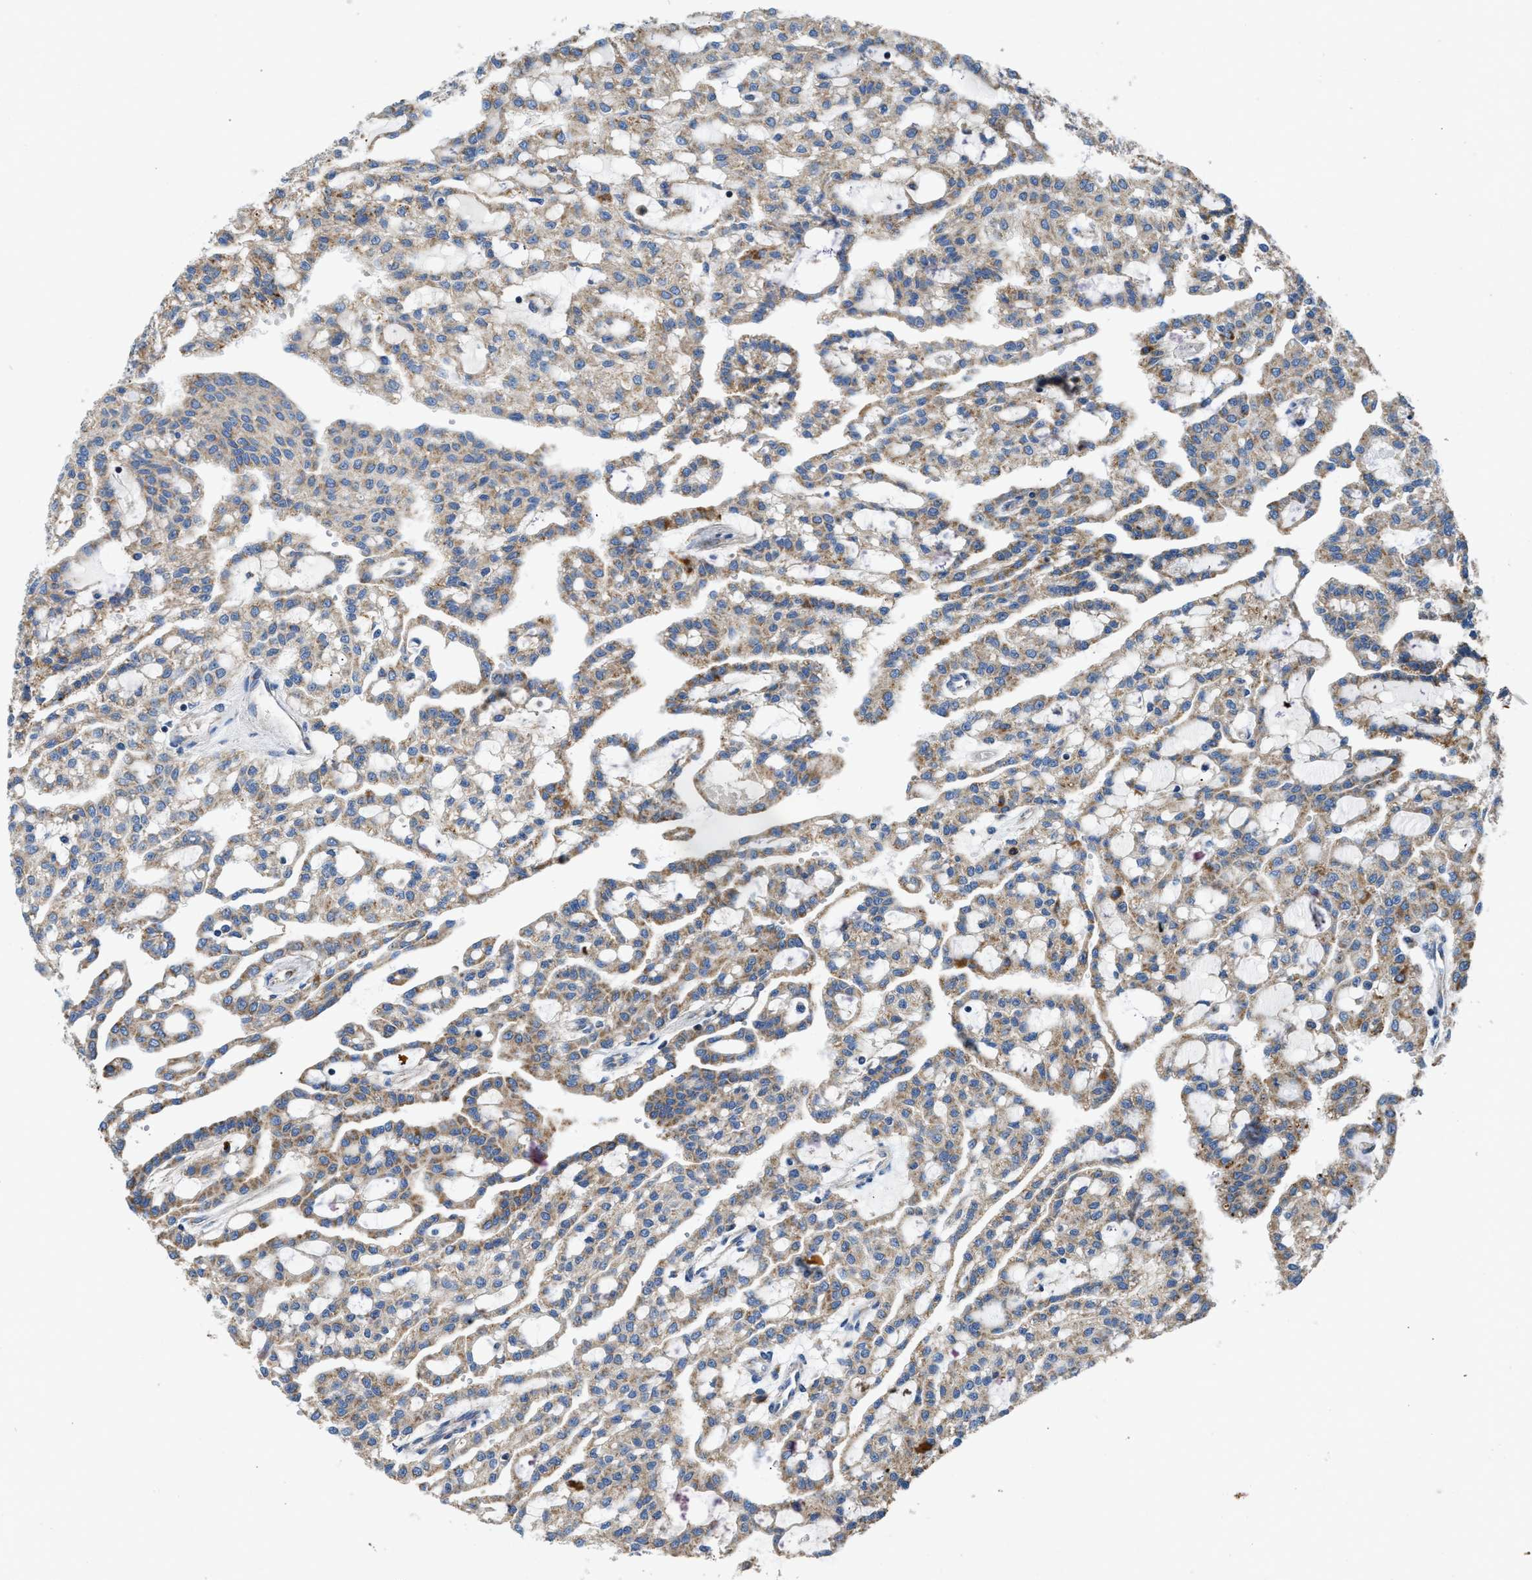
{"staining": {"intensity": "weak", "quantity": ">75%", "location": "cytoplasmic/membranous"}, "tissue": "renal cancer", "cell_type": "Tumor cells", "image_type": "cancer", "snomed": [{"axis": "morphology", "description": "Adenocarcinoma, NOS"}, {"axis": "topography", "description": "Kidney"}], "caption": "Protein staining of adenocarcinoma (renal) tissue displays weak cytoplasmic/membranous positivity in approximately >75% of tumor cells. (brown staining indicates protein expression, while blue staining denotes nuclei).", "gene": "SLC25A13", "patient": {"sex": "male", "age": 63}}